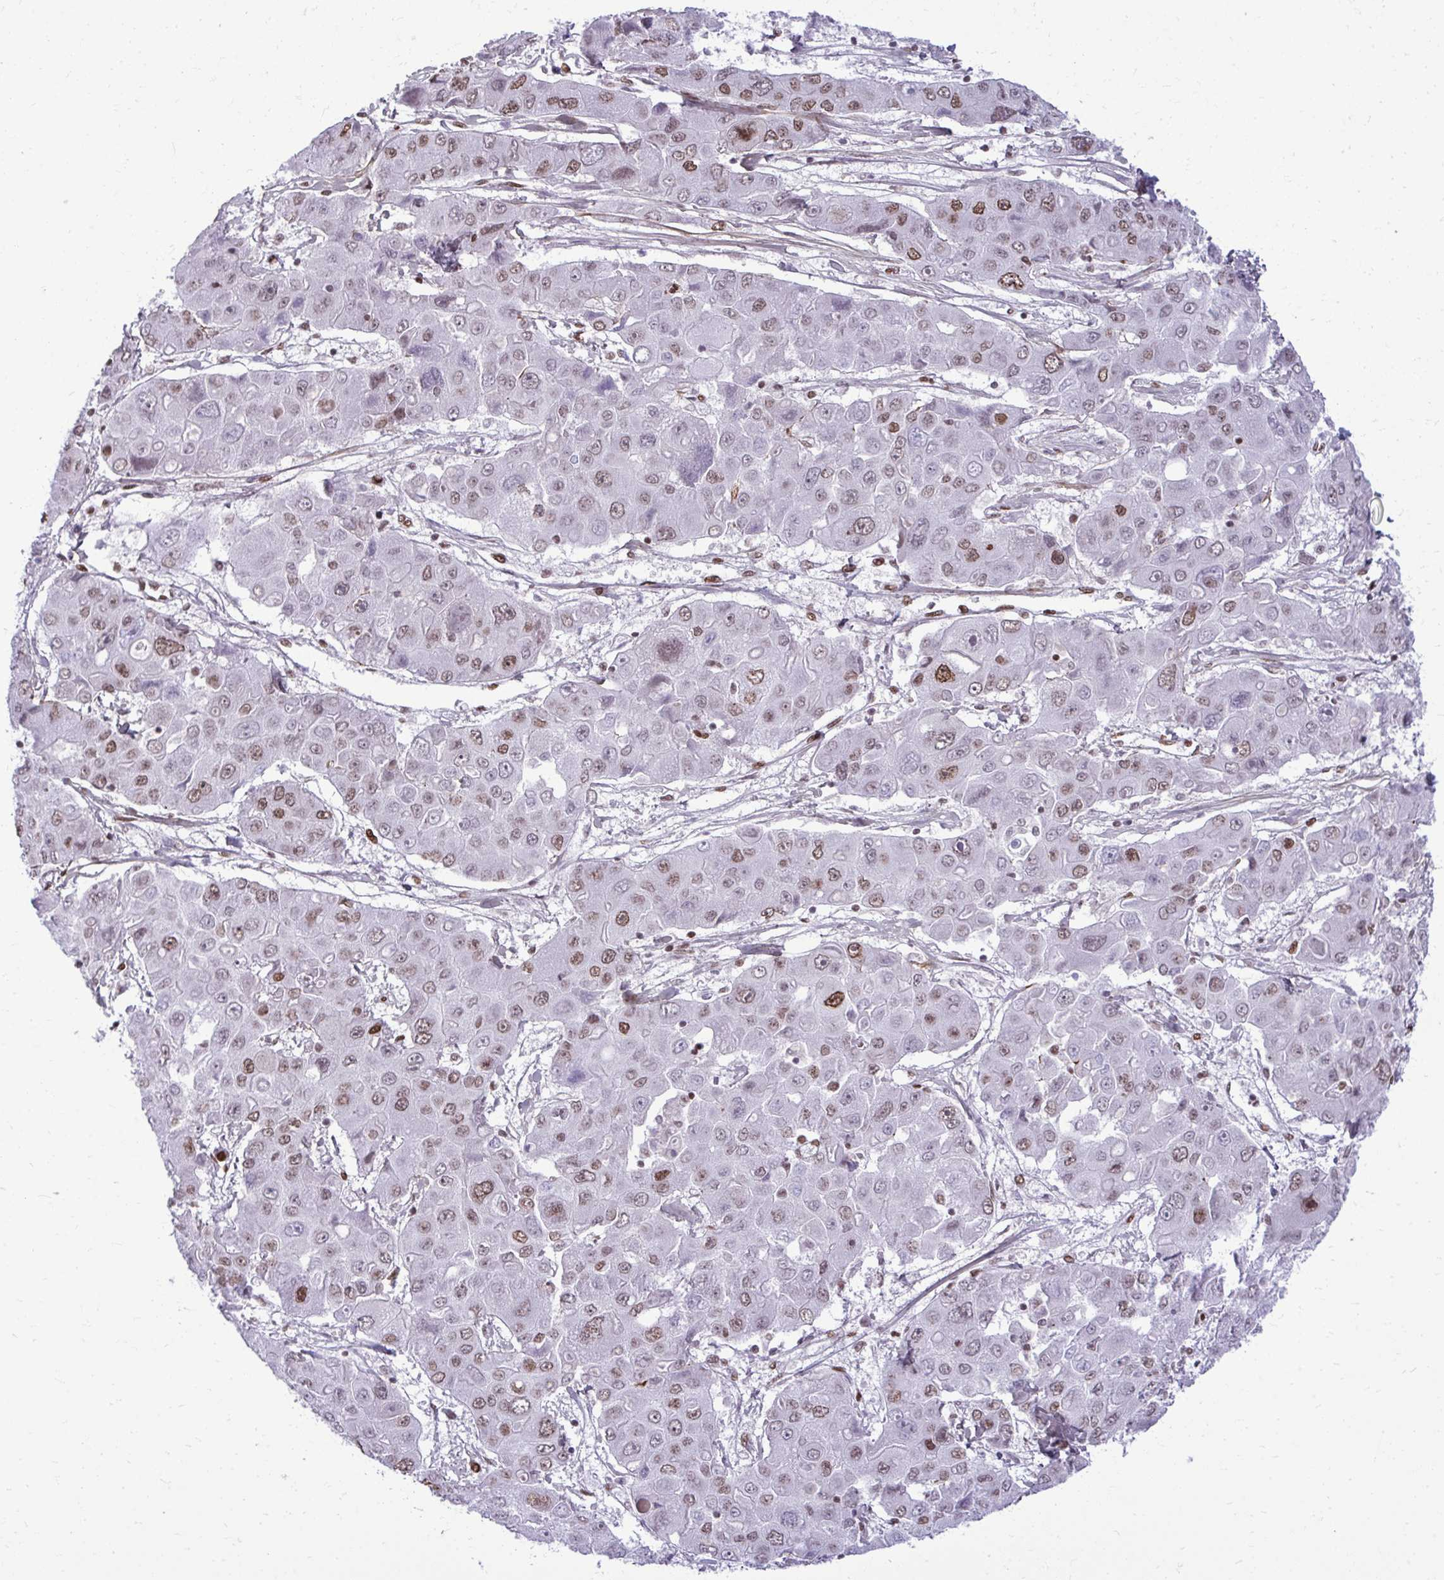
{"staining": {"intensity": "moderate", "quantity": "<25%", "location": "nuclear"}, "tissue": "liver cancer", "cell_type": "Tumor cells", "image_type": "cancer", "snomed": [{"axis": "morphology", "description": "Cholangiocarcinoma"}, {"axis": "topography", "description": "Liver"}], "caption": "Liver cancer (cholangiocarcinoma) stained with DAB IHC exhibits low levels of moderate nuclear positivity in about <25% of tumor cells. (brown staining indicates protein expression, while blue staining denotes nuclei).", "gene": "CDYL", "patient": {"sex": "male", "age": 67}}